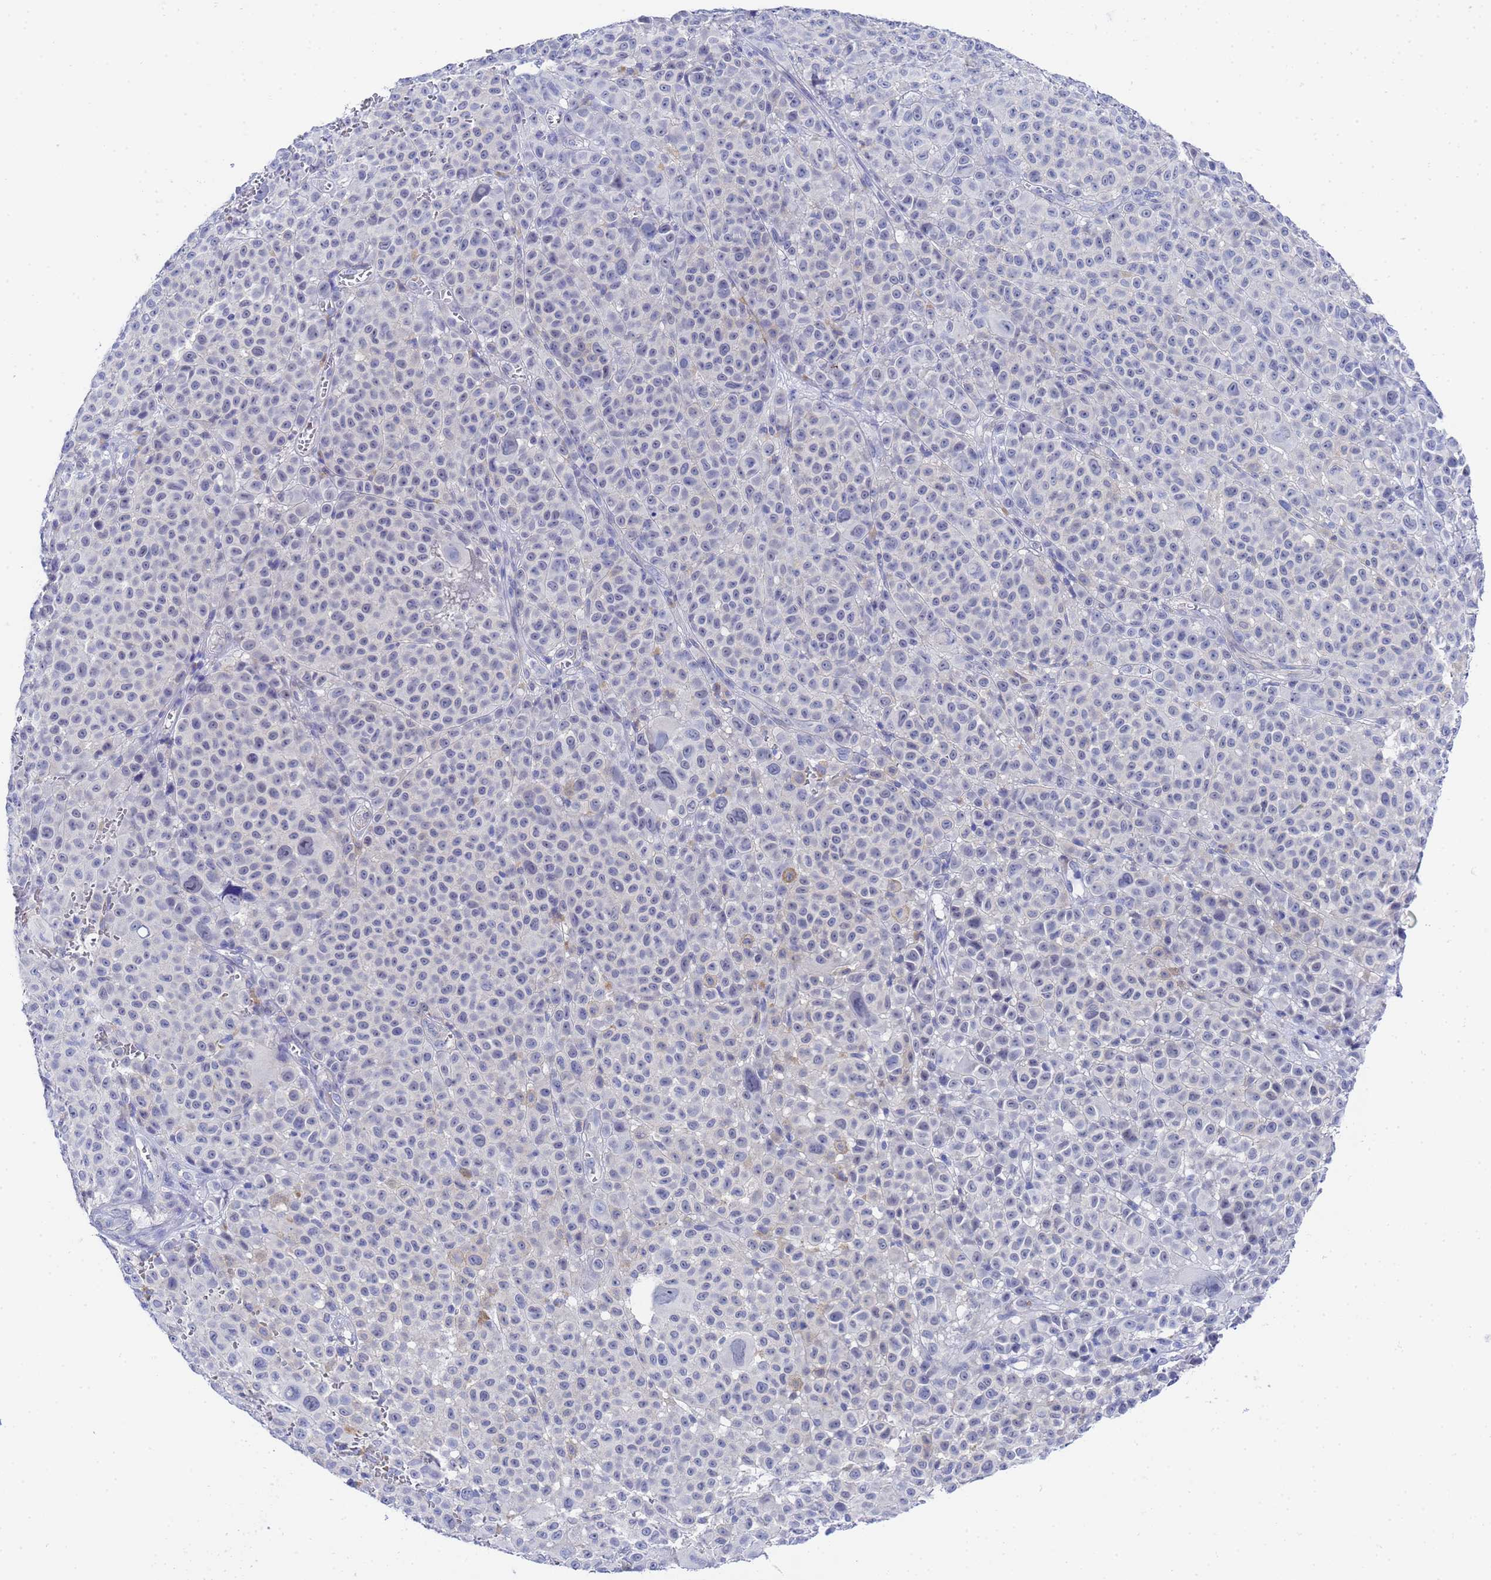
{"staining": {"intensity": "negative", "quantity": "none", "location": "none"}, "tissue": "melanoma", "cell_type": "Tumor cells", "image_type": "cancer", "snomed": [{"axis": "morphology", "description": "Malignant melanoma, NOS"}, {"axis": "topography", "description": "Skin"}], "caption": "Immunohistochemical staining of melanoma demonstrates no significant expression in tumor cells.", "gene": "ZNF26", "patient": {"sex": "female", "age": 94}}